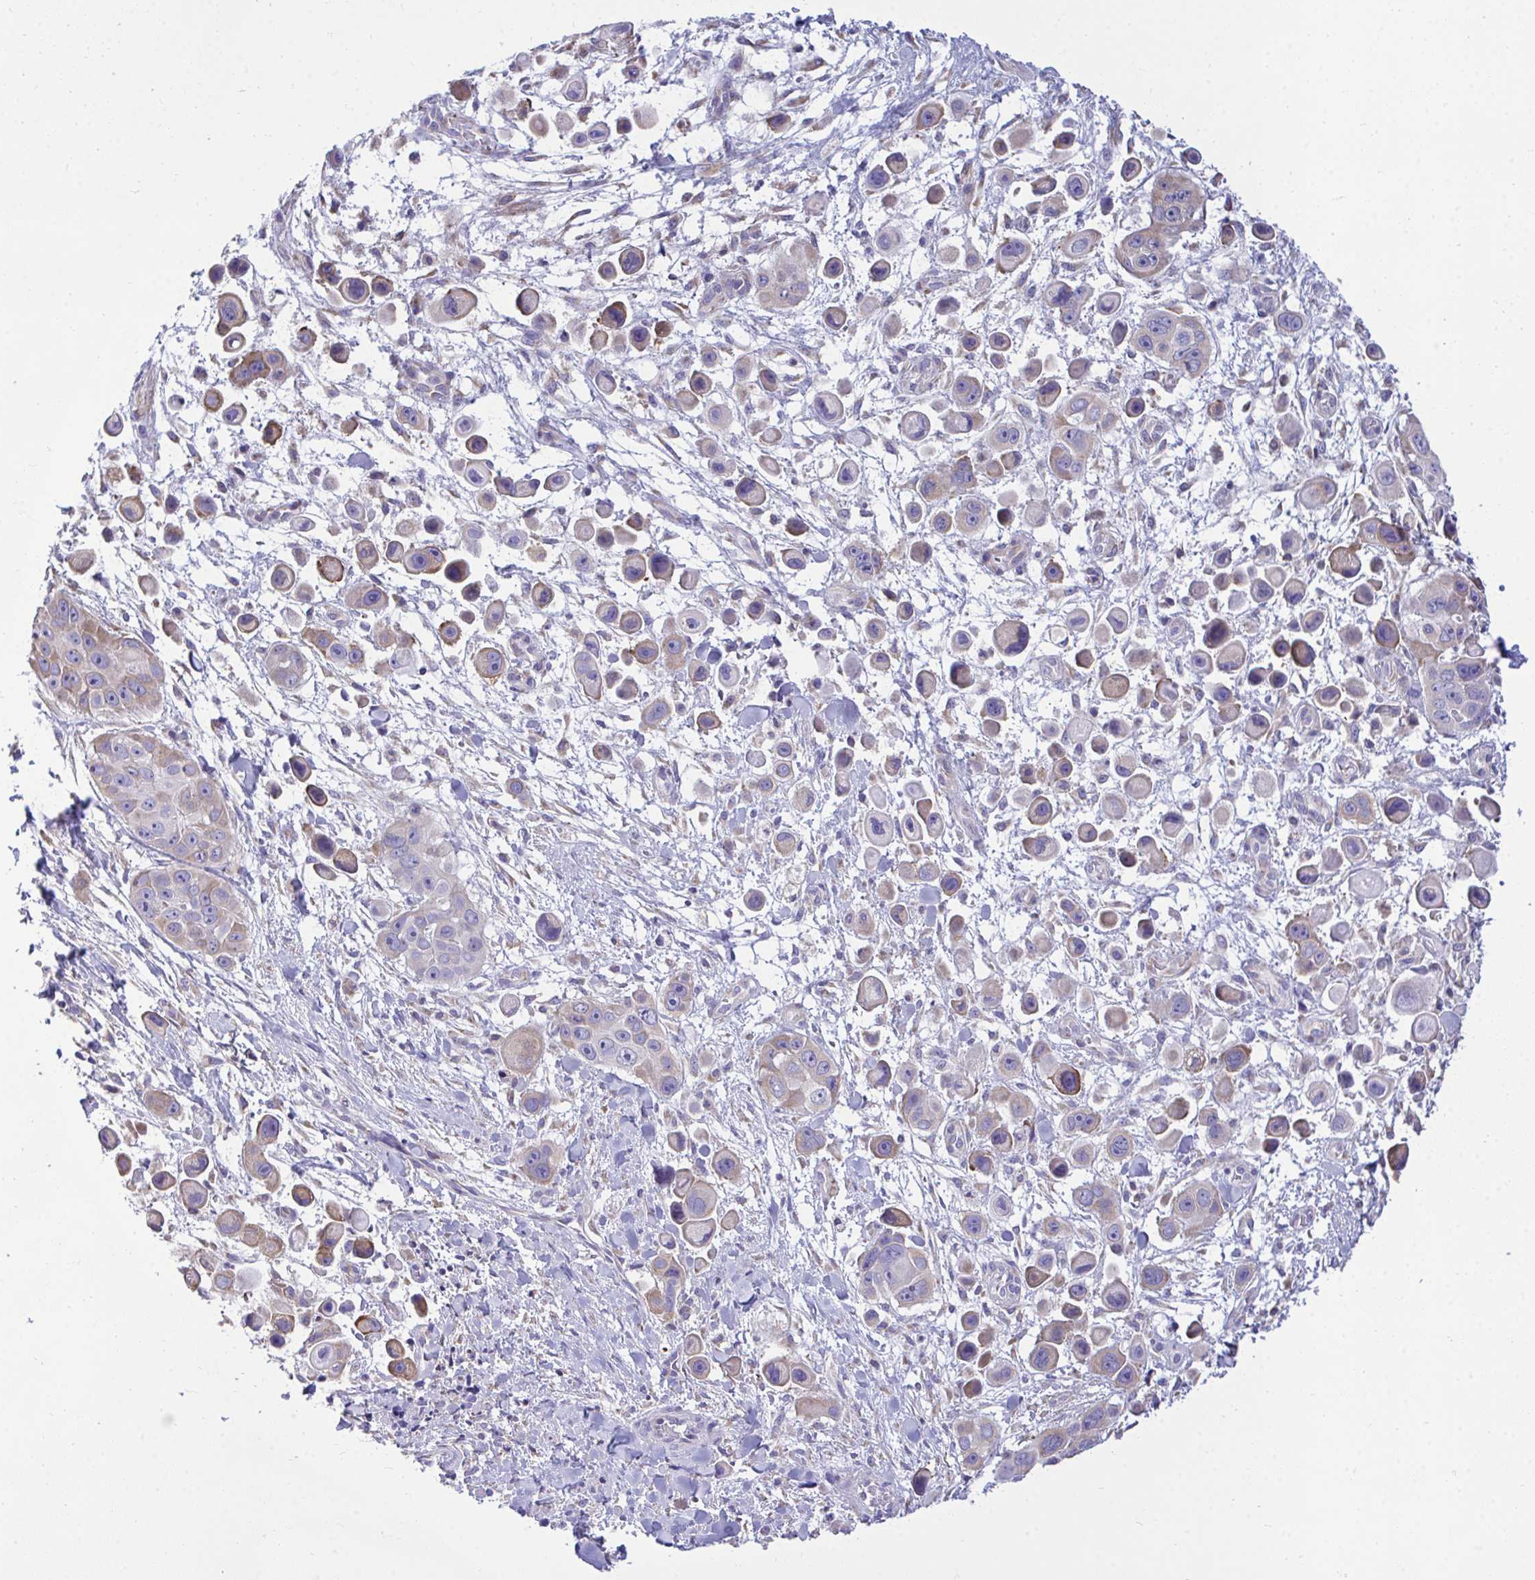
{"staining": {"intensity": "weak", "quantity": "<25%", "location": "cytoplasmic/membranous"}, "tissue": "skin cancer", "cell_type": "Tumor cells", "image_type": "cancer", "snomed": [{"axis": "morphology", "description": "Squamous cell carcinoma, NOS"}, {"axis": "topography", "description": "Skin"}], "caption": "Immunohistochemistry of human skin squamous cell carcinoma exhibits no expression in tumor cells. (DAB immunohistochemistry visualized using brightfield microscopy, high magnification).", "gene": "PIGK", "patient": {"sex": "male", "age": 67}}